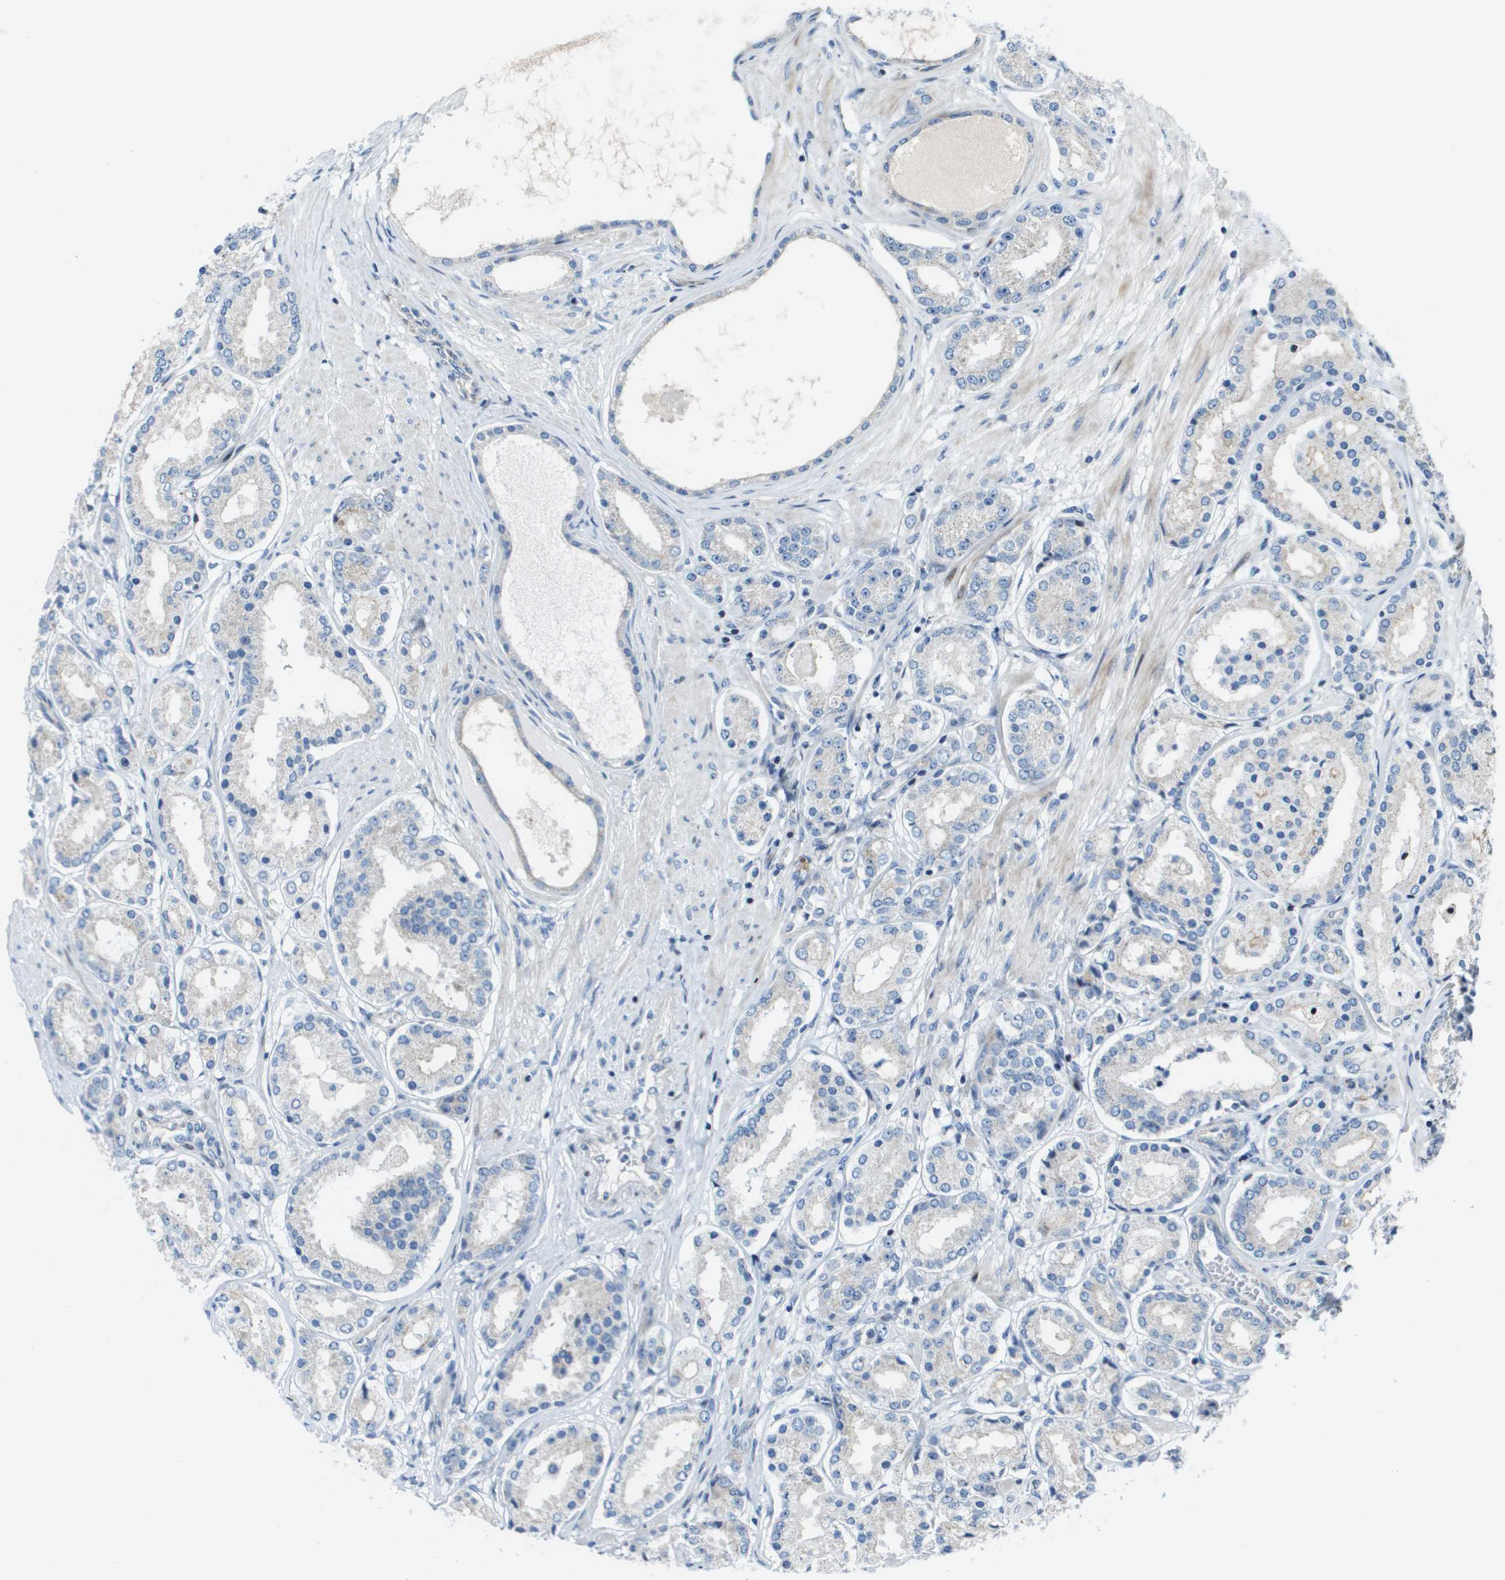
{"staining": {"intensity": "negative", "quantity": "none", "location": "none"}, "tissue": "prostate cancer", "cell_type": "Tumor cells", "image_type": "cancer", "snomed": [{"axis": "morphology", "description": "Adenocarcinoma, Low grade"}, {"axis": "topography", "description": "Prostate"}], "caption": "An immunohistochemistry (IHC) histopathology image of adenocarcinoma (low-grade) (prostate) is shown. There is no staining in tumor cells of adenocarcinoma (low-grade) (prostate).", "gene": "MGAT3", "patient": {"sex": "male", "age": 63}}